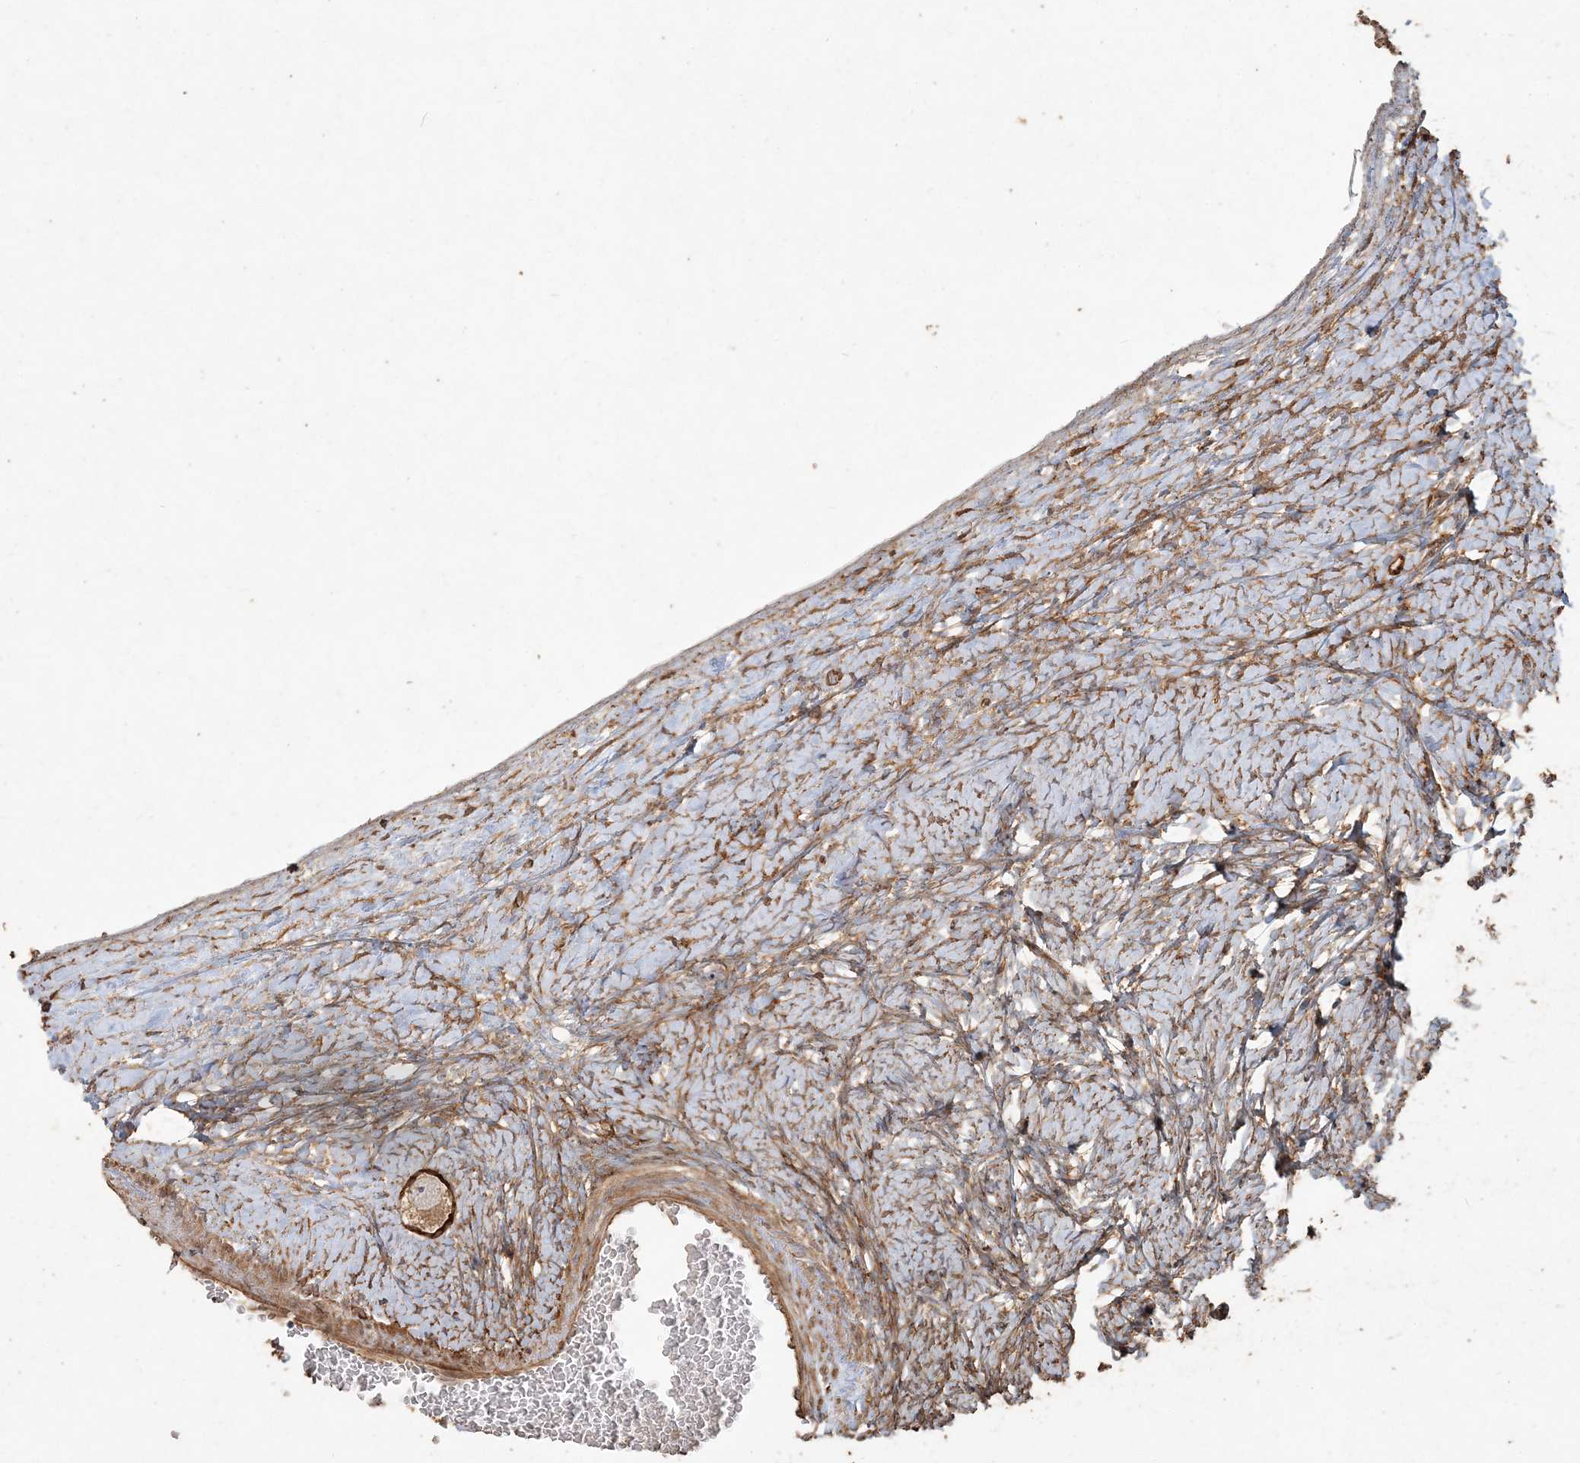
{"staining": {"intensity": "strong", "quantity": ">75%", "location": "cytoplasmic/membranous"}, "tissue": "ovary", "cell_type": "Follicle cells", "image_type": "normal", "snomed": [{"axis": "morphology", "description": "Normal tissue, NOS"}, {"axis": "morphology", "description": "Developmental malformation"}, {"axis": "topography", "description": "Ovary"}], "caption": "IHC (DAB) staining of normal human ovary demonstrates strong cytoplasmic/membranous protein expression in approximately >75% of follicle cells. (IHC, brightfield microscopy, high magnification).", "gene": "RNF145", "patient": {"sex": "female", "age": 39}}